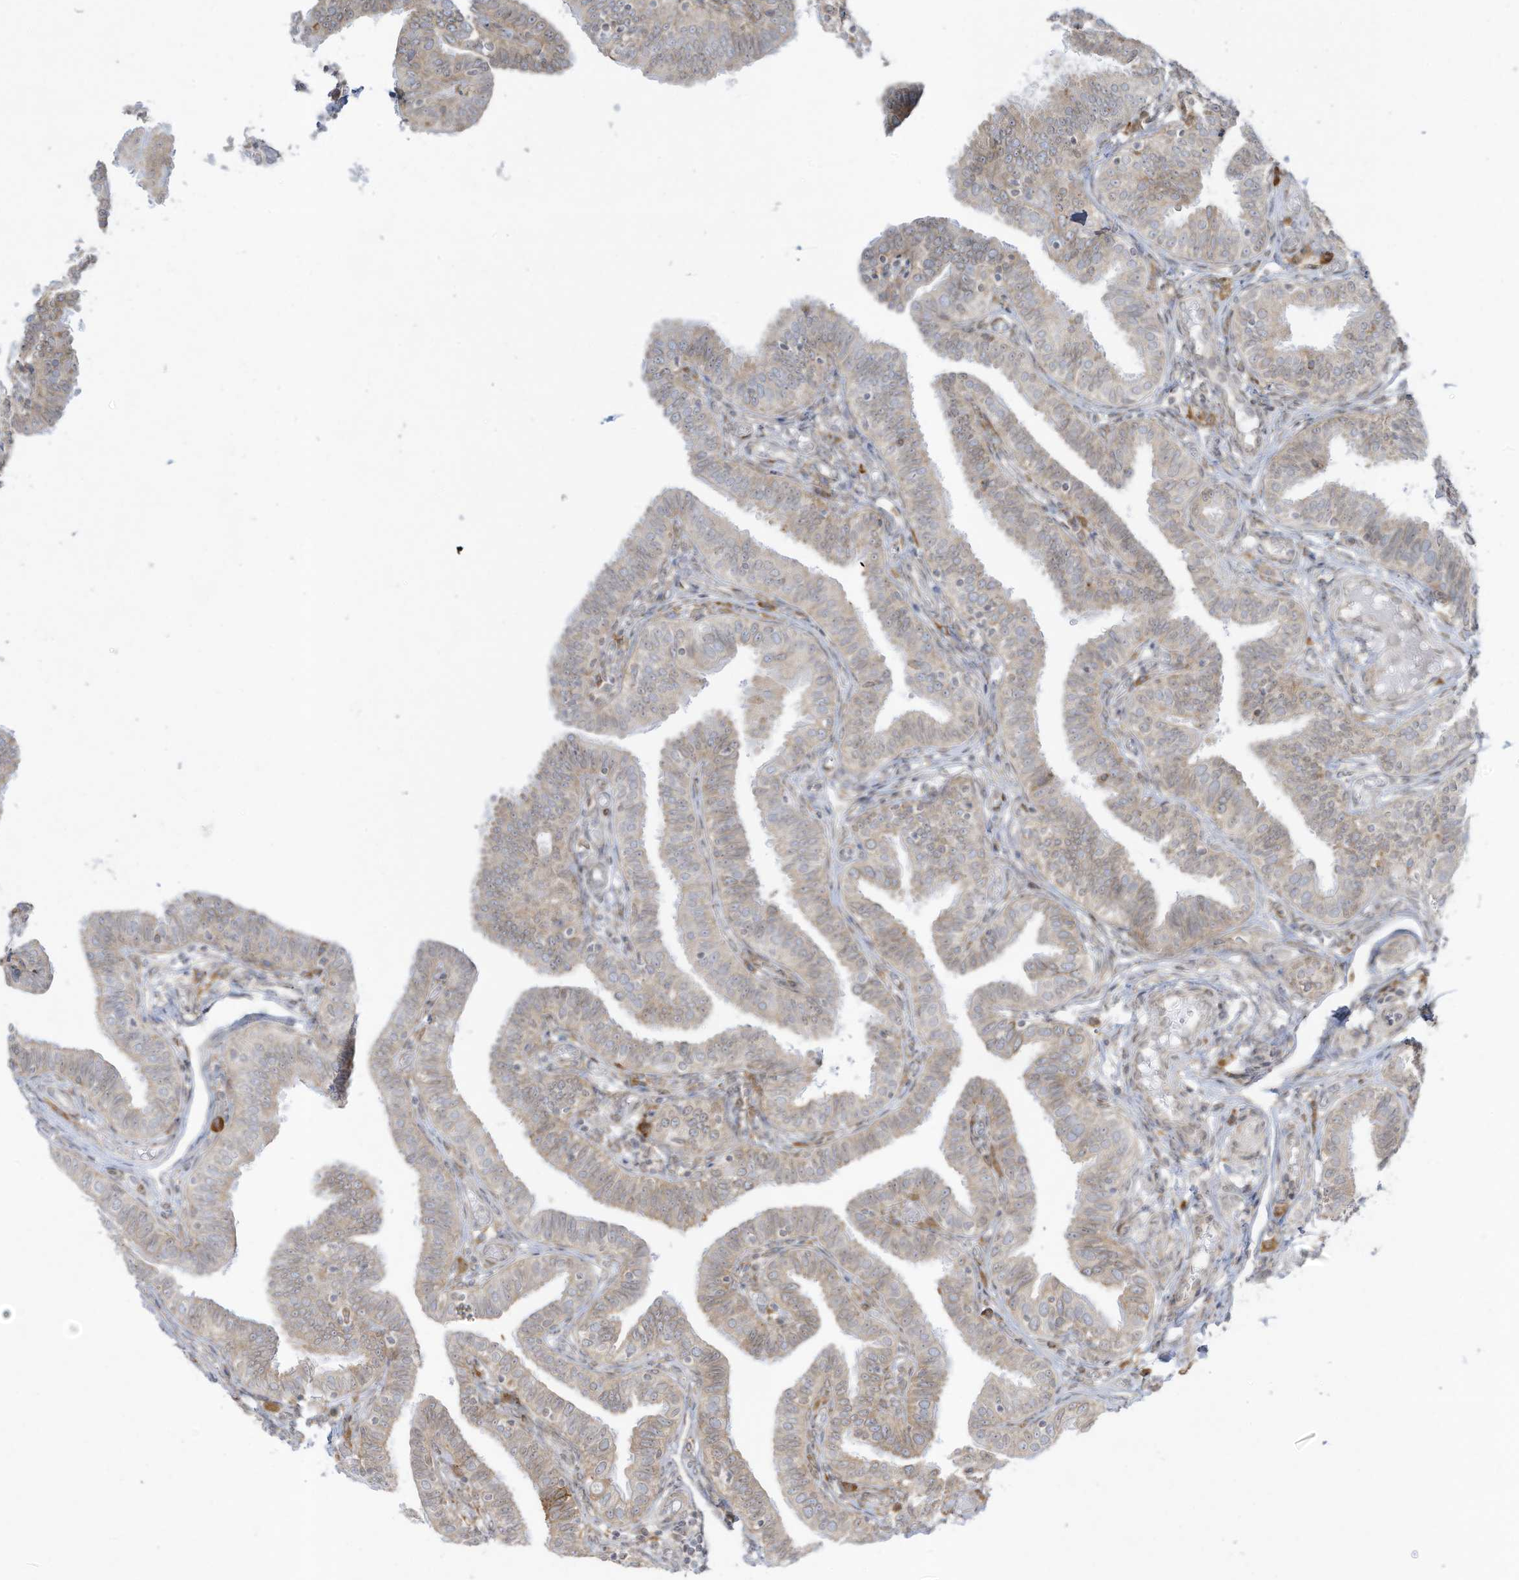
{"staining": {"intensity": "weak", "quantity": "<25%", "location": "cytoplasmic/membranous"}, "tissue": "fallopian tube", "cell_type": "Glandular cells", "image_type": "normal", "snomed": [{"axis": "morphology", "description": "Normal tissue, NOS"}, {"axis": "topography", "description": "Fallopian tube"}], "caption": "DAB (3,3'-diaminobenzidine) immunohistochemical staining of normal human fallopian tube exhibits no significant expression in glandular cells. Brightfield microscopy of IHC stained with DAB (brown) and hematoxylin (blue), captured at high magnification.", "gene": "PTK6", "patient": {"sex": "female", "age": 39}}